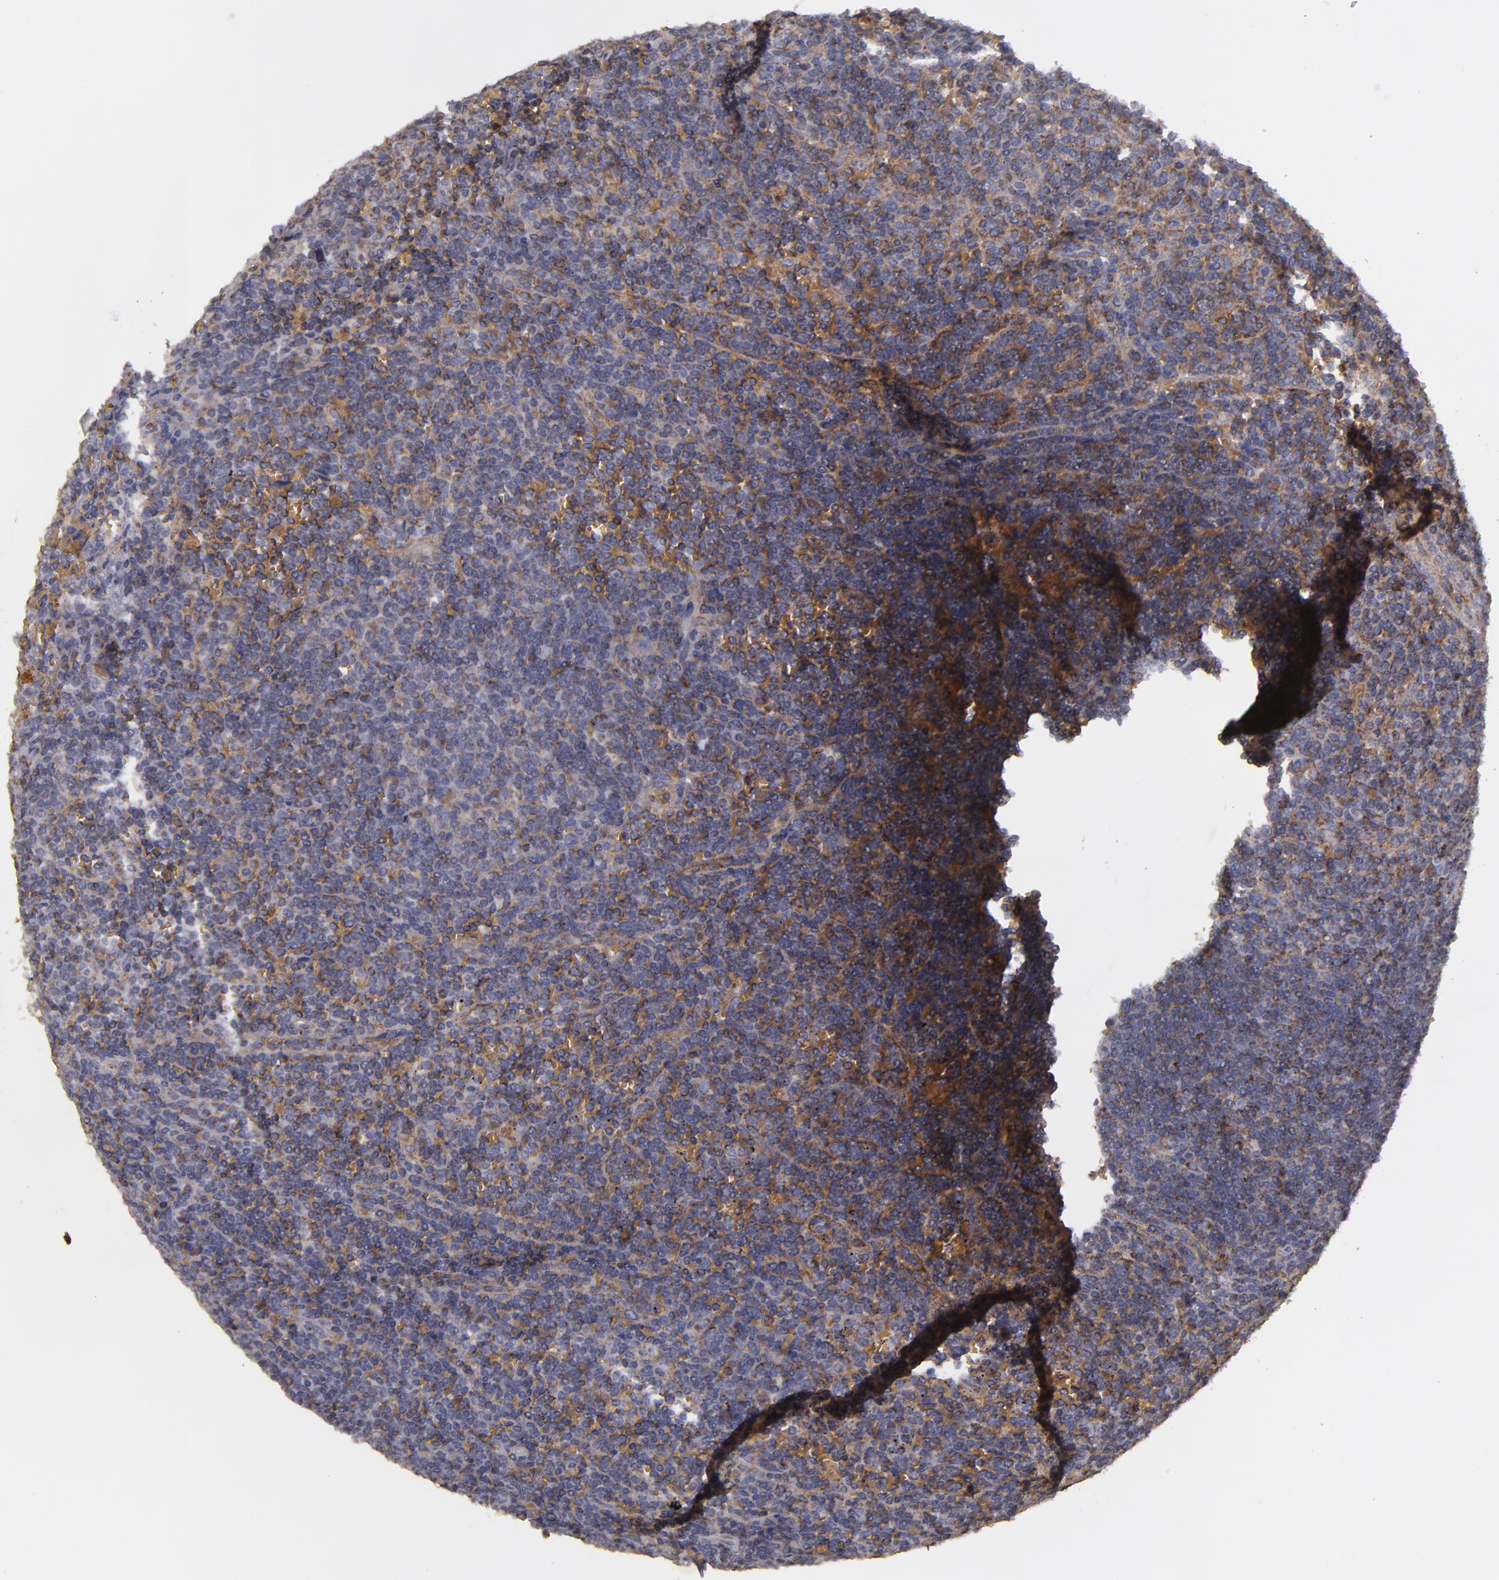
{"staining": {"intensity": "weak", "quantity": "25%-75%", "location": "cytoplasmic/membranous"}, "tissue": "lymphoma", "cell_type": "Tumor cells", "image_type": "cancer", "snomed": [{"axis": "morphology", "description": "Malignant lymphoma, non-Hodgkin's type, Low grade"}, {"axis": "topography", "description": "Spleen"}], "caption": "A photomicrograph of low-grade malignant lymphoma, non-Hodgkin's type stained for a protein displays weak cytoplasmic/membranous brown staining in tumor cells.", "gene": "CLTA", "patient": {"sex": "male", "age": 80}}